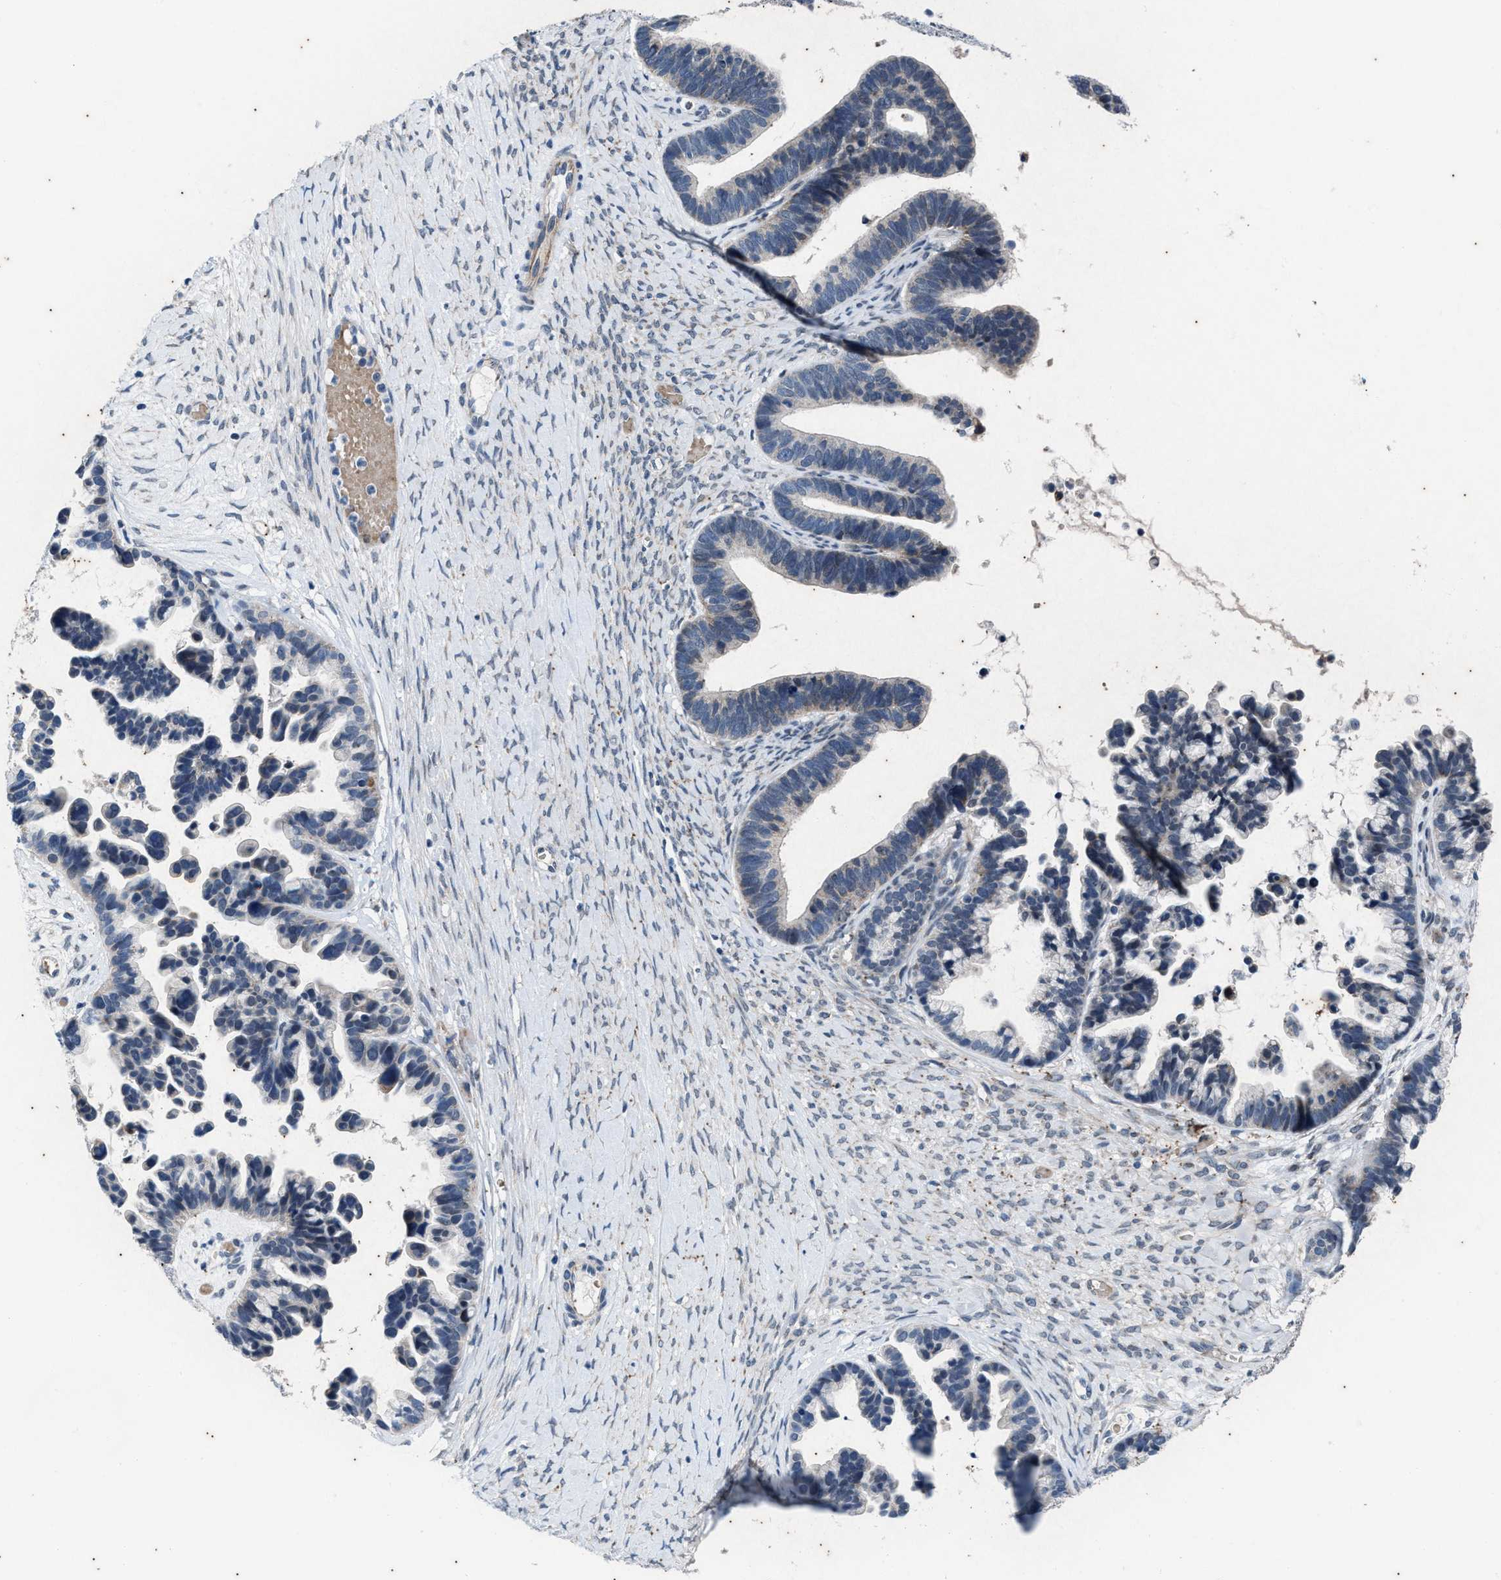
{"staining": {"intensity": "negative", "quantity": "none", "location": "none"}, "tissue": "ovarian cancer", "cell_type": "Tumor cells", "image_type": "cancer", "snomed": [{"axis": "morphology", "description": "Cystadenocarcinoma, serous, NOS"}, {"axis": "topography", "description": "Ovary"}], "caption": "Serous cystadenocarcinoma (ovarian) was stained to show a protein in brown. There is no significant staining in tumor cells. The staining is performed using DAB brown chromogen with nuclei counter-stained in using hematoxylin.", "gene": "KIF24", "patient": {"sex": "female", "age": 56}}